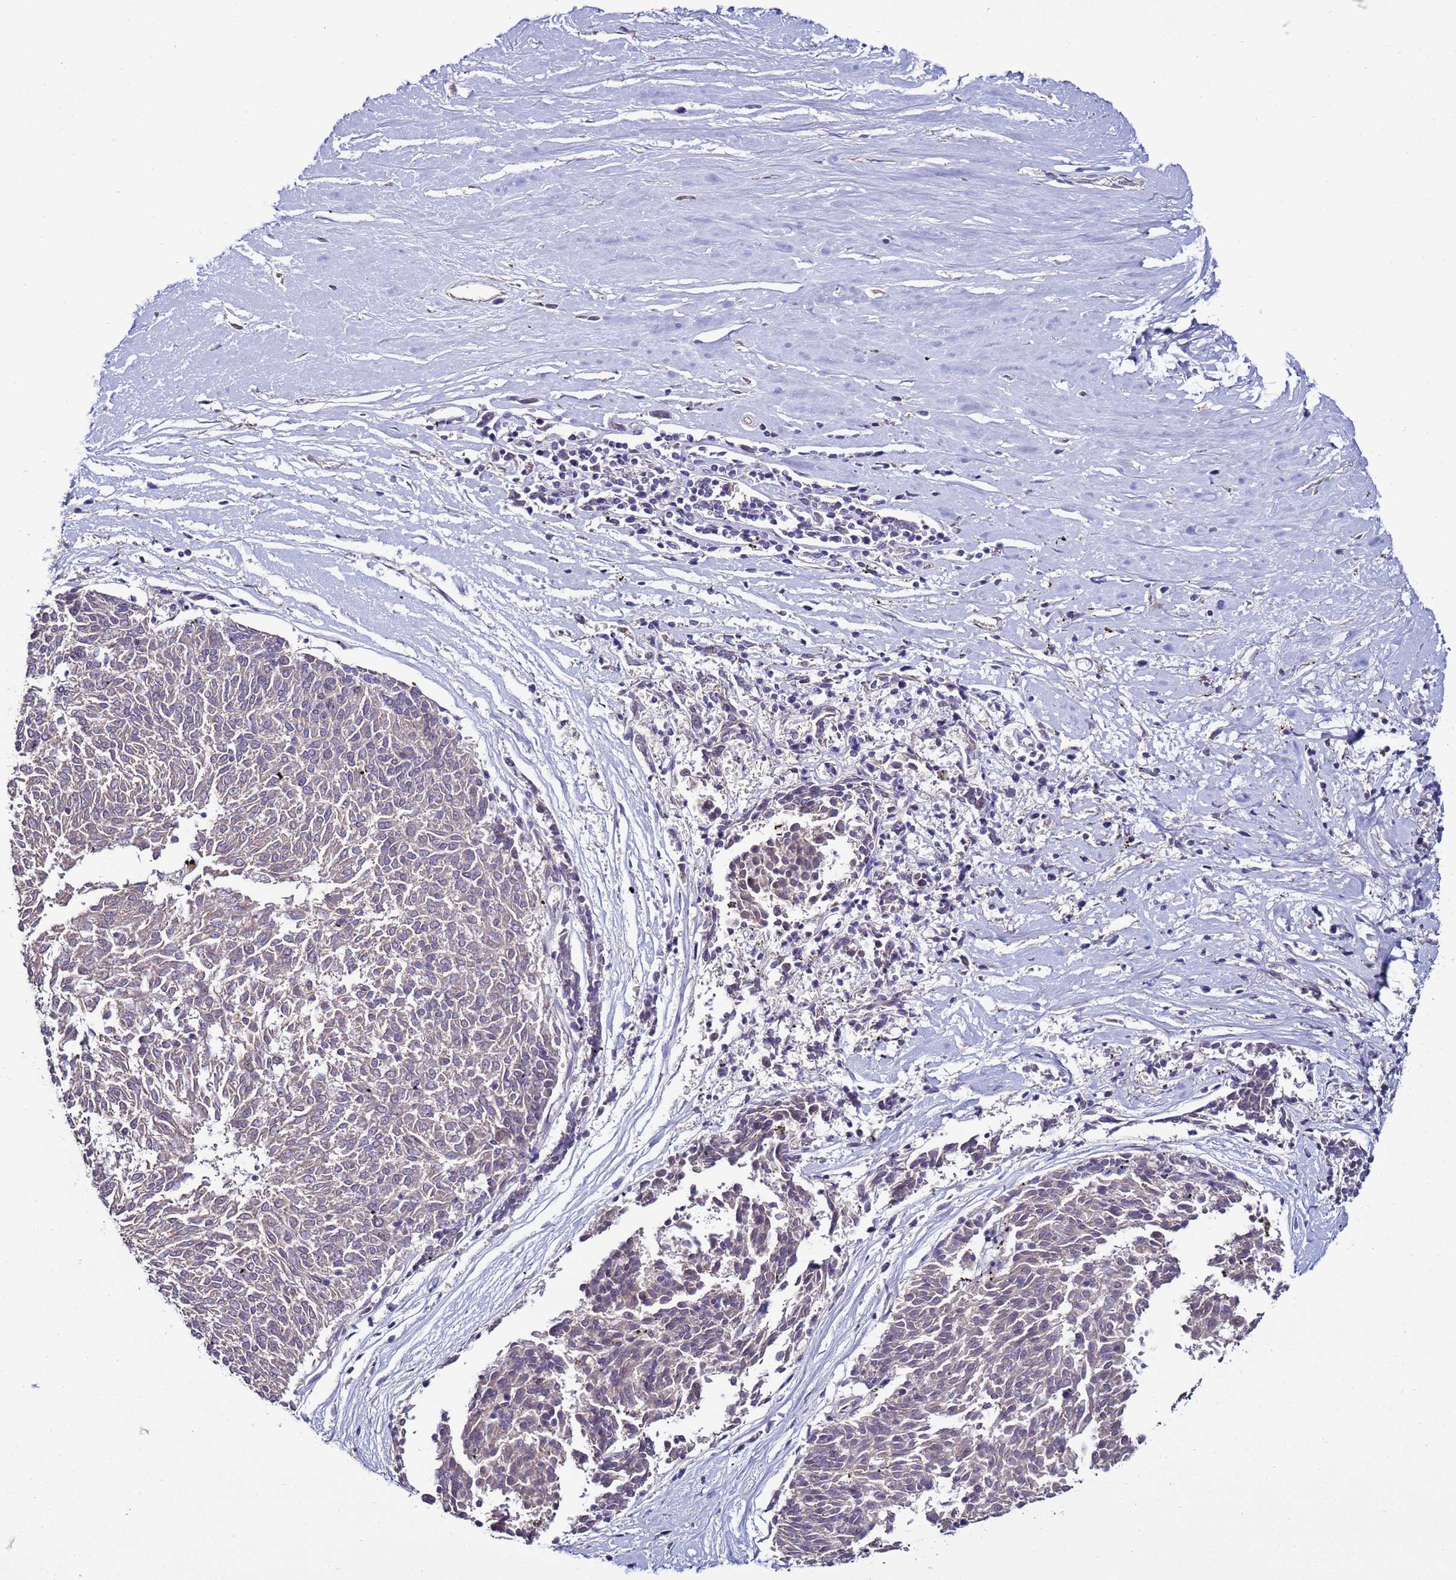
{"staining": {"intensity": "negative", "quantity": "none", "location": "none"}, "tissue": "melanoma", "cell_type": "Tumor cells", "image_type": "cancer", "snomed": [{"axis": "morphology", "description": "Malignant melanoma, NOS"}, {"axis": "topography", "description": "Skin"}], "caption": "Tumor cells are negative for brown protein staining in melanoma.", "gene": "RABL2B", "patient": {"sex": "female", "age": 72}}